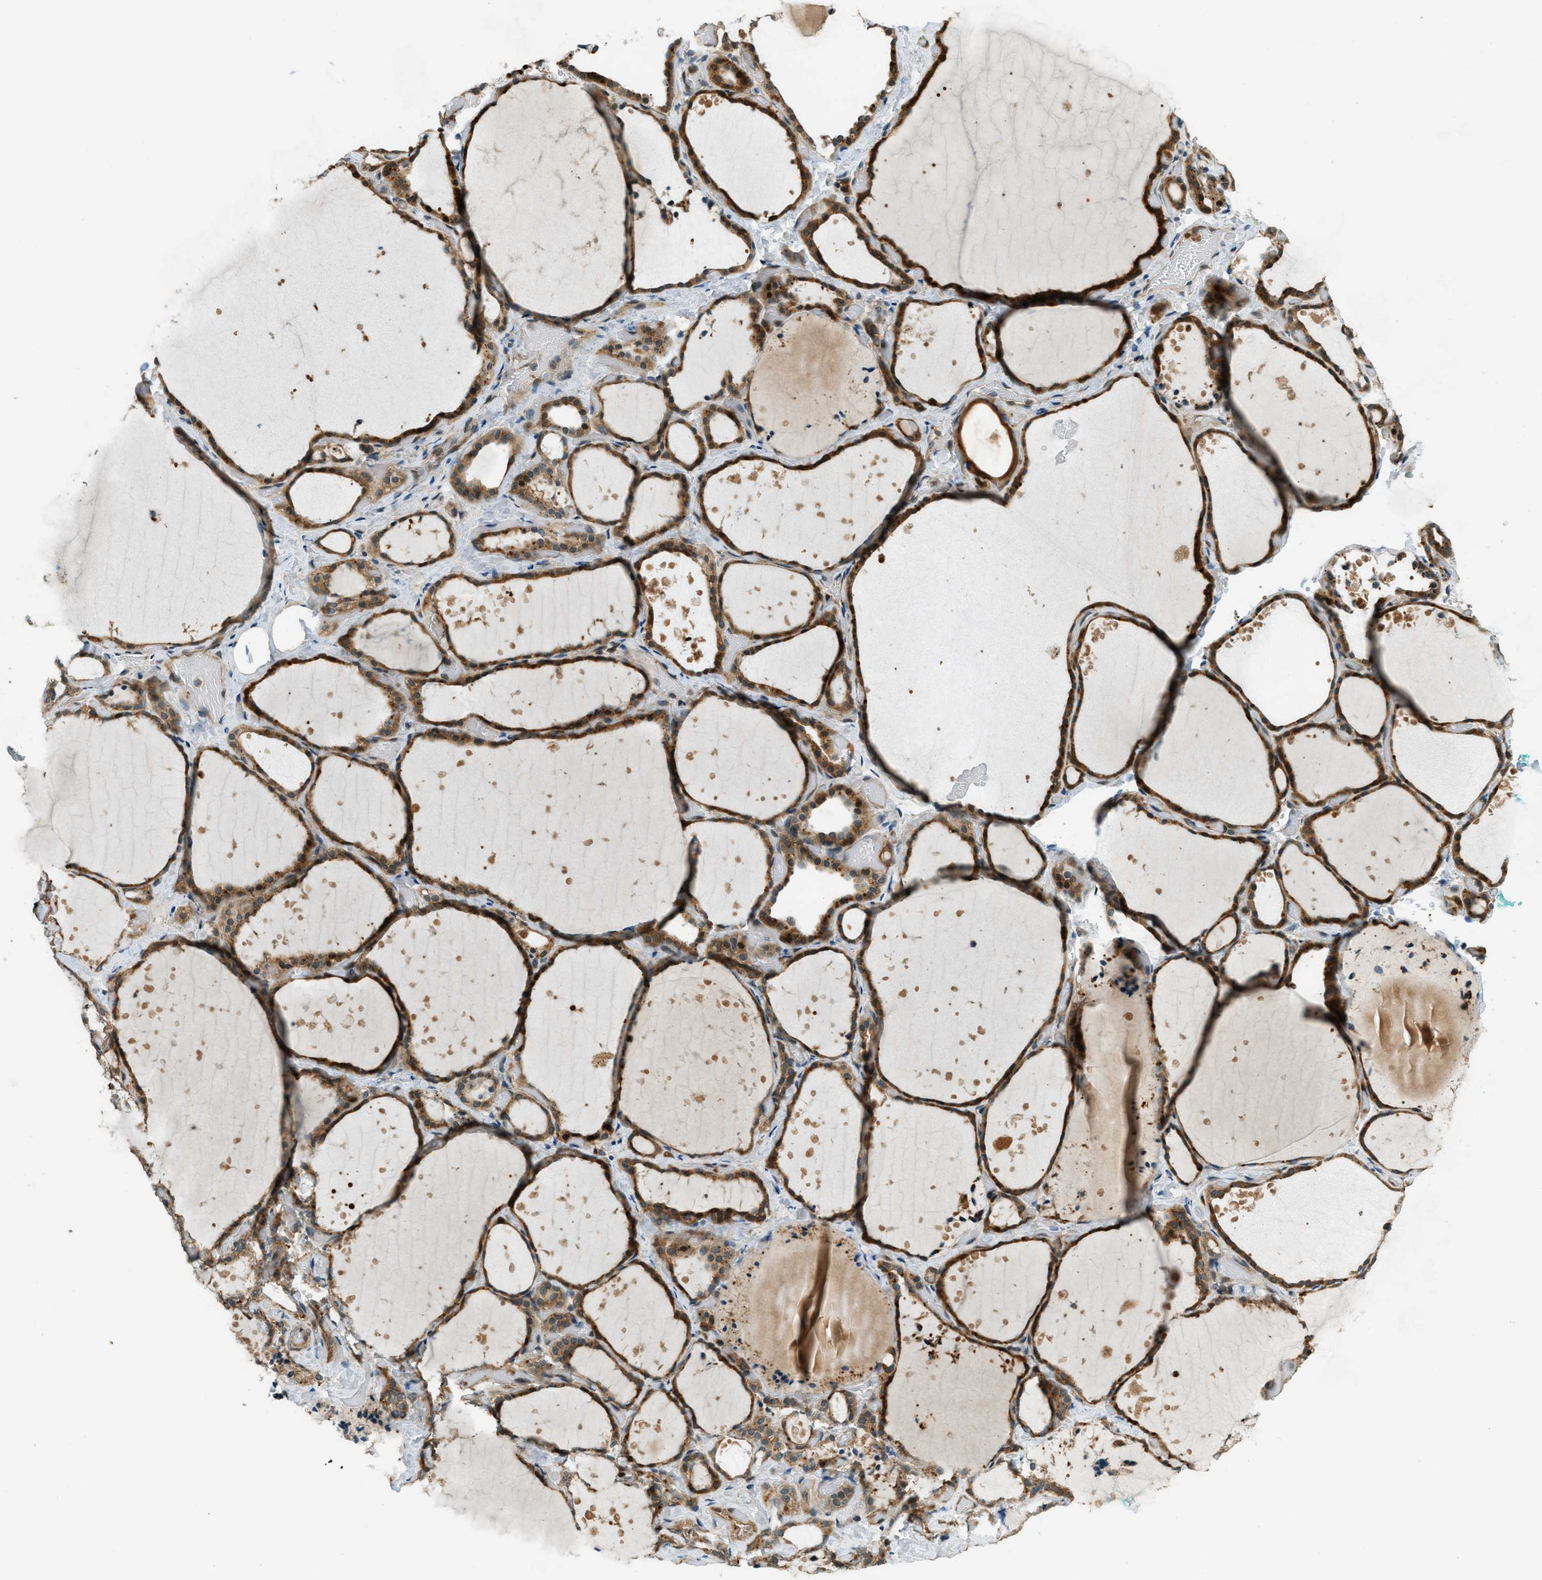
{"staining": {"intensity": "moderate", "quantity": ">75%", "location": "cytoplasmic/membranous"}, "tissue": "thyroid gland", "cell_type": "Glandular cells", "image_type": "normal", "snomed": [{"axis": "morphology", "description": "Normal tissue, NOS"}, {"axis": "topography", "description": "Thyroid gland"}], "caption": "A medium amount of moderate cytoplasmic/membranous expression is appreciated in about >75% of glandular cells in unremarkable thyroid gland. (Stains: DAB in brown, nuclei in blue, Microscopy: brightfield microscopy at high magnification).", "gene": "PTPN23", "patient": {"sex": "female", "age": 44}}